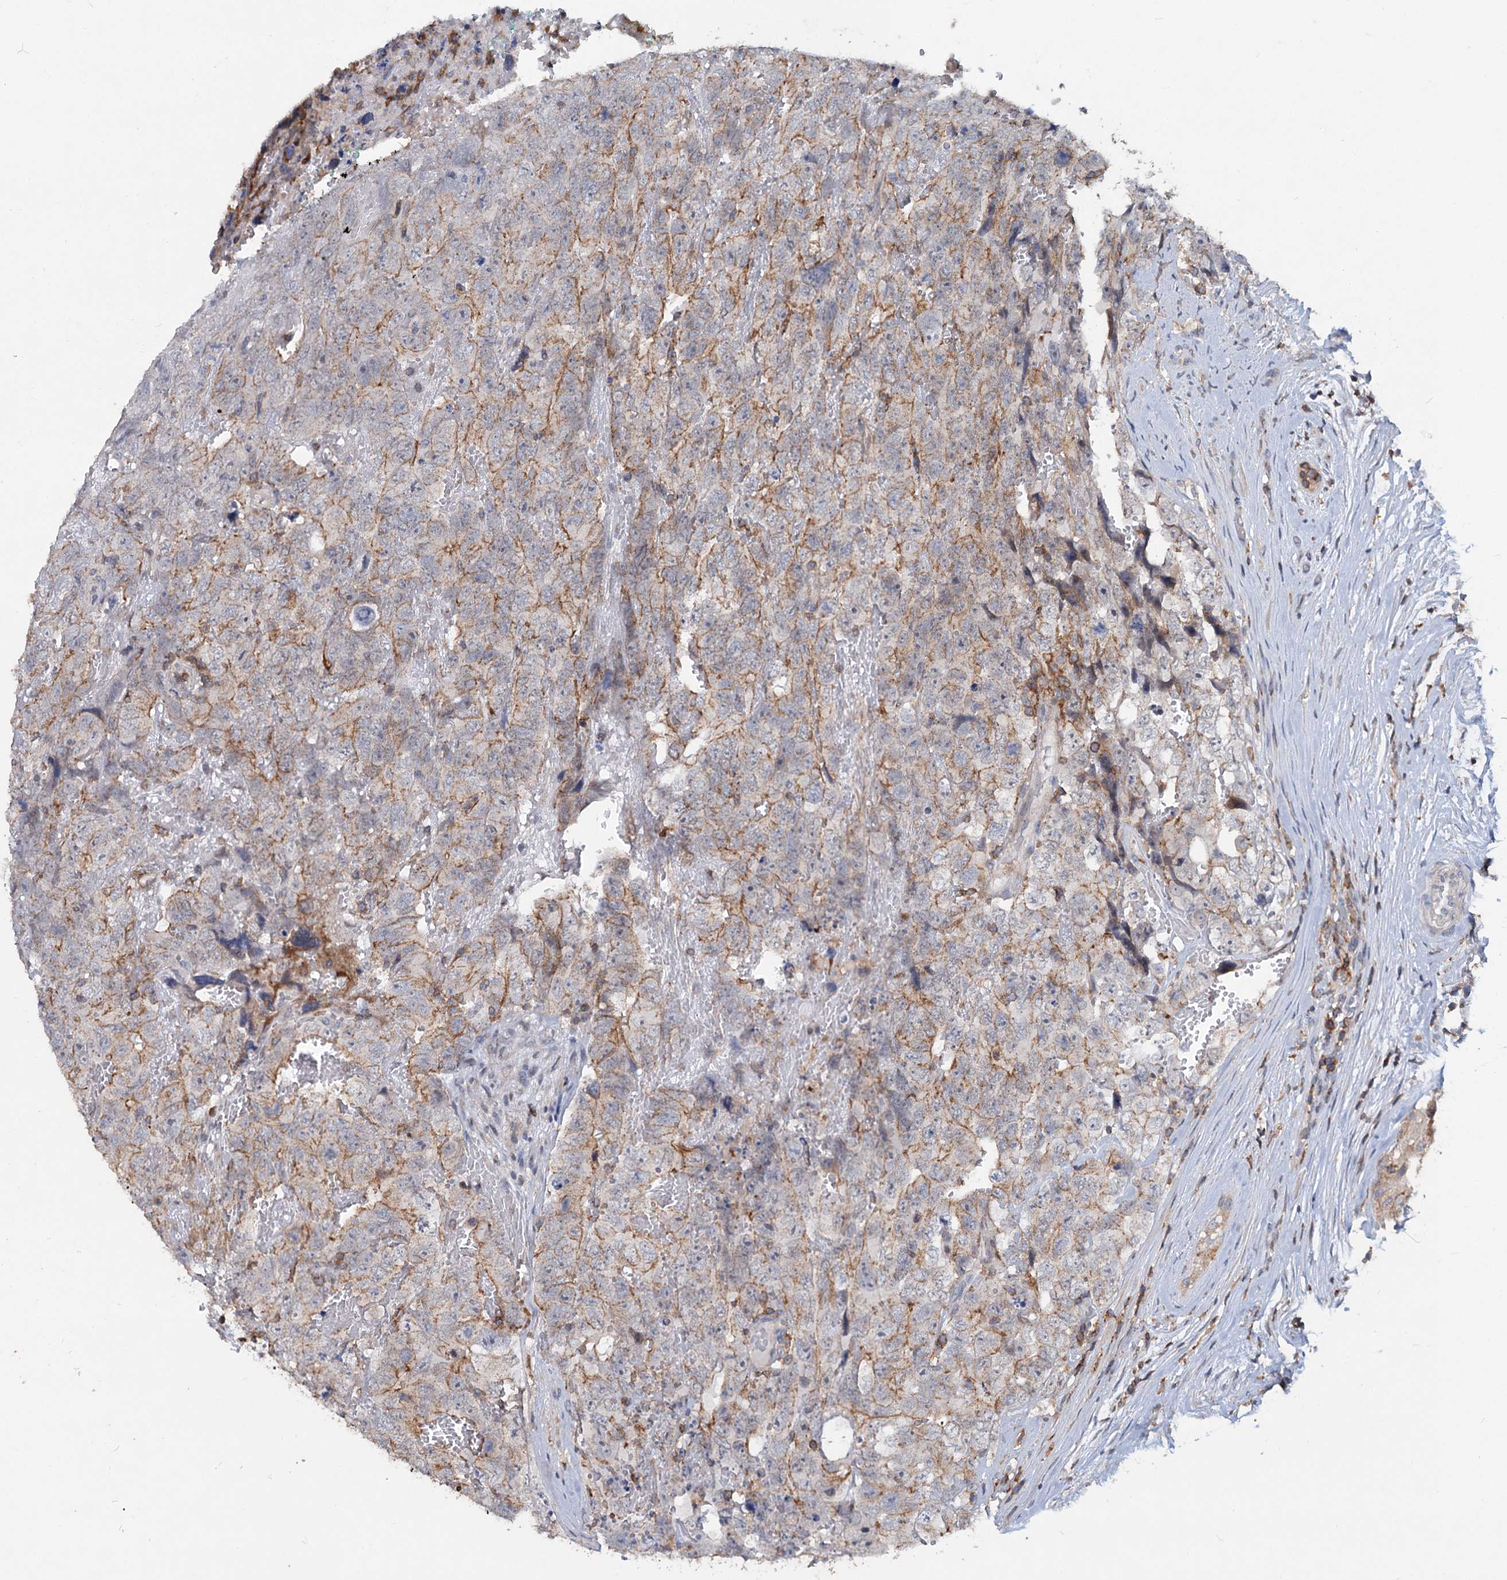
{"staining": {"intensity": "moderate", "quantity": "25%-75%", "location": "cytoplasmic/membranous"}, "tissue": "testis cancer", "cell_type": "Tumor cells", "image_type": "cancer", "snomed": [{"axis": "morphology", "description": "Carcinoma, Embryonal, NOS"}, {"axis": "topography", "description": "Testis"}], "caption": "An immunohistochemistry photomicrograph of tumor tissue is shown. Protein staining in brown labels moderate cytoplasmic/membranous positivity in testis cancer (embryonal carcinoma) within tumor cells.", "gene": "LRCH4", "patient": {"sex": "male", "age": 45}}